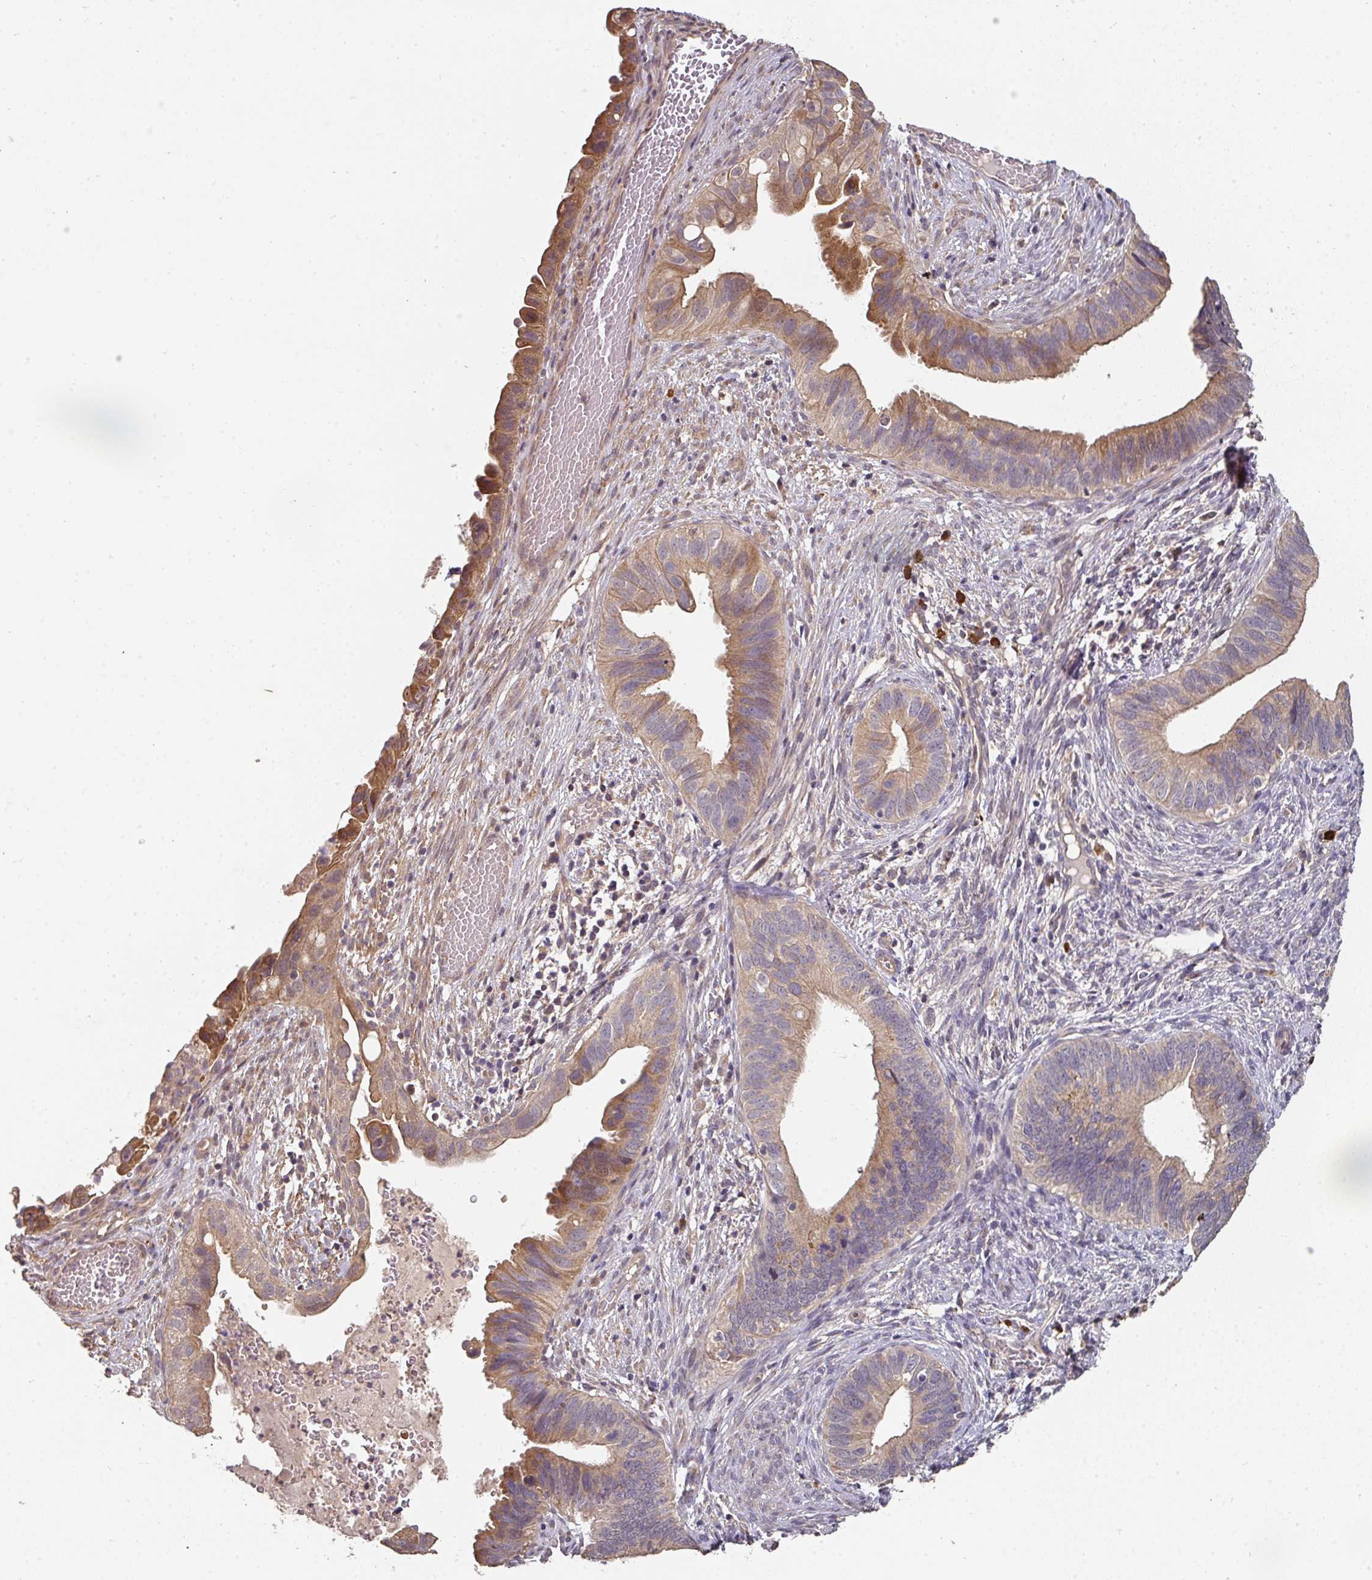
{"staining": {"intensity": "moderate", "quantity": ">75%", "location": "cytoplasmic/membranous"}, "tissue": "cervical cancer", "cell_type": "Tumor cells", "image_type": "cancer", "snomed": [{"axis": "morphology", "description": "Adenocarcinoma, NOS"}, {"axis": "topography", "description": "Cervix"}], "caption": "Immunohistochemical staining of human adenocarcinoma (cervical) reveals moderate cytoplasmic/membranous protein expression in about >75% of tumor cells. (IHC, brightfield microscopy, high magnification).", "gene": "ACVR2B", "patient": {"sex": "female", "age": 42}}